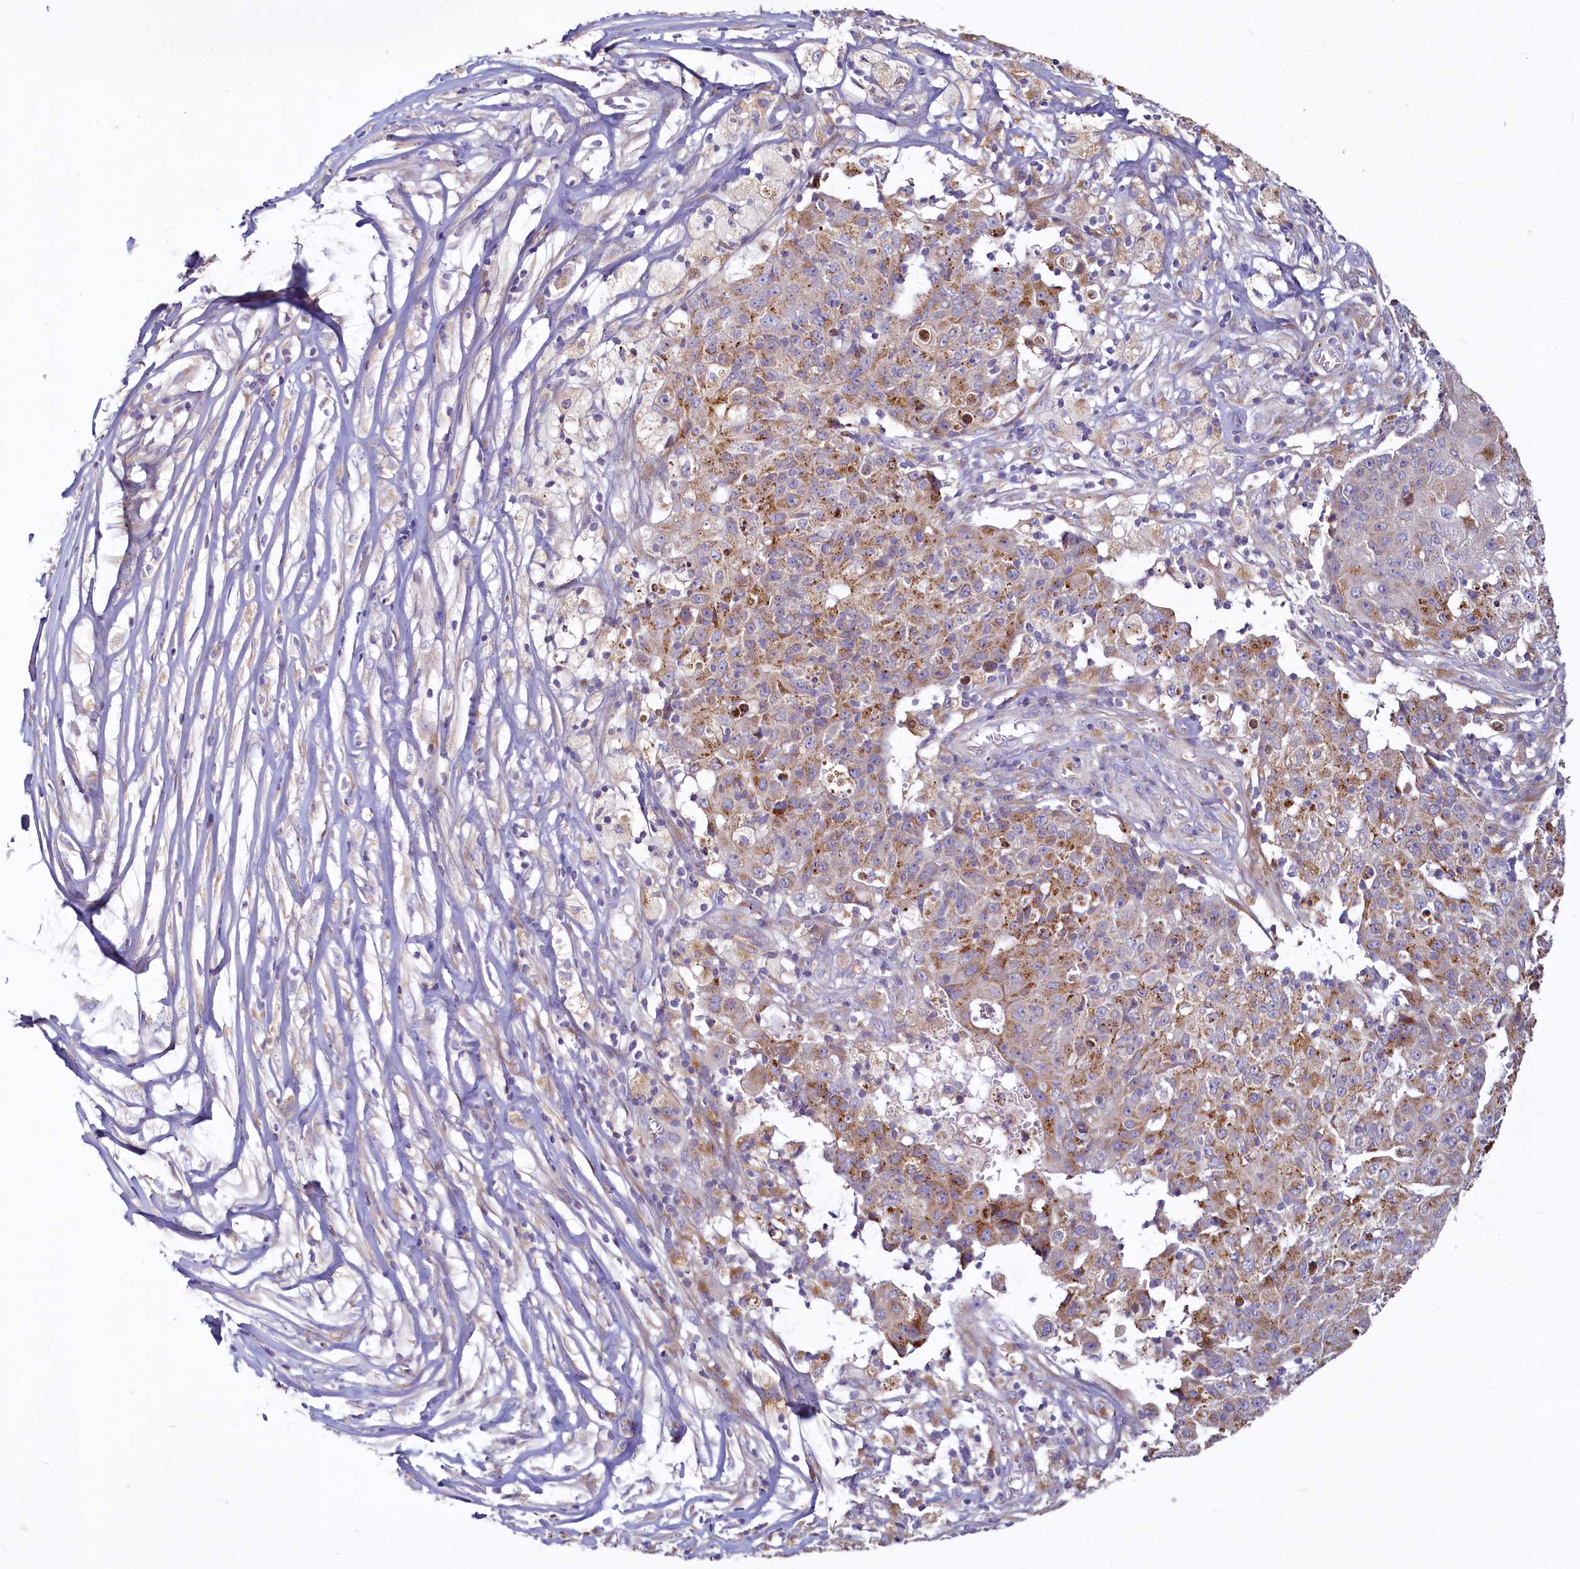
{"staining": {"intensity": "moderate", "quantity": ">75%", "location": "cytoplasmic/membranous"}, "tissue": "ovarian cancer", "cell_type": "Tumor cells", "image_type": "cancer", "snomed": [{"axis": "morphology", "description": "Carcinoma, endometroid"}, {"axis": "topography", "description": "Ovary"}], "caption": "Protein expression analysis of human ovarian endometroid carcinoma reveals moderate cytoplasmic/membranous positivity in approximately >75% of tumor cells.", "gene": "ADCY2", "patient": {"sex": "female", "age": 42}}